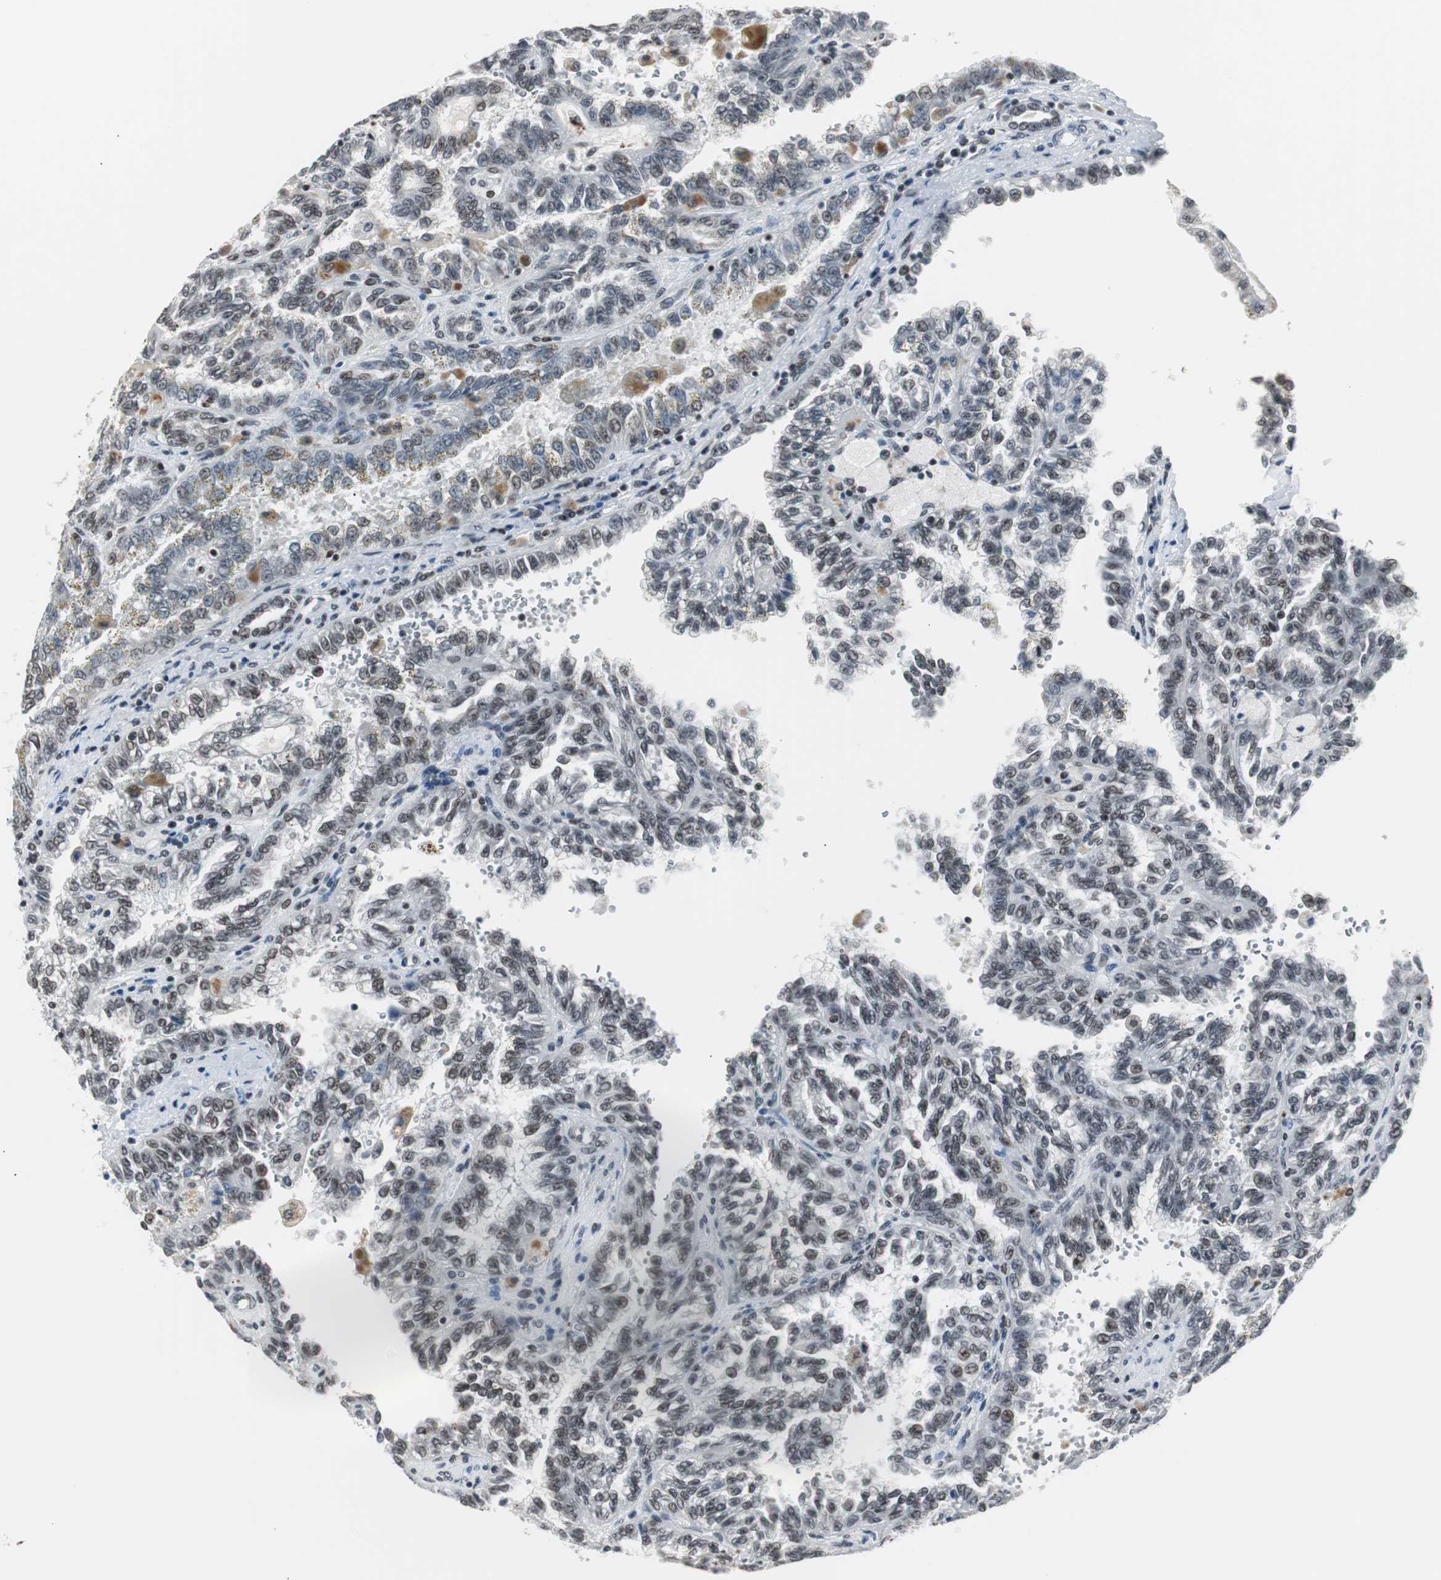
{"staining": {"intensity": "moderate", "quantity": "25%-75%", "location": "nuclear"}, "tissue": "renal cancer", "cell_type": "Tumor cells", "image_type": "cancer", "snomed": [{"axis": "morphology", "description": "Inflammation, NOS"}, {"axis": "morphology", "description": "Adenocarcinoma, NOS"}, {"axis": "topography", "description": "Kidney"}], "caption": "Human adenocarcinoma (renal) stained with a protein marker shows moderate staining in tumor cells.", "gene": "XRCC1", "patient": {"sex": "male", "age": 68}}